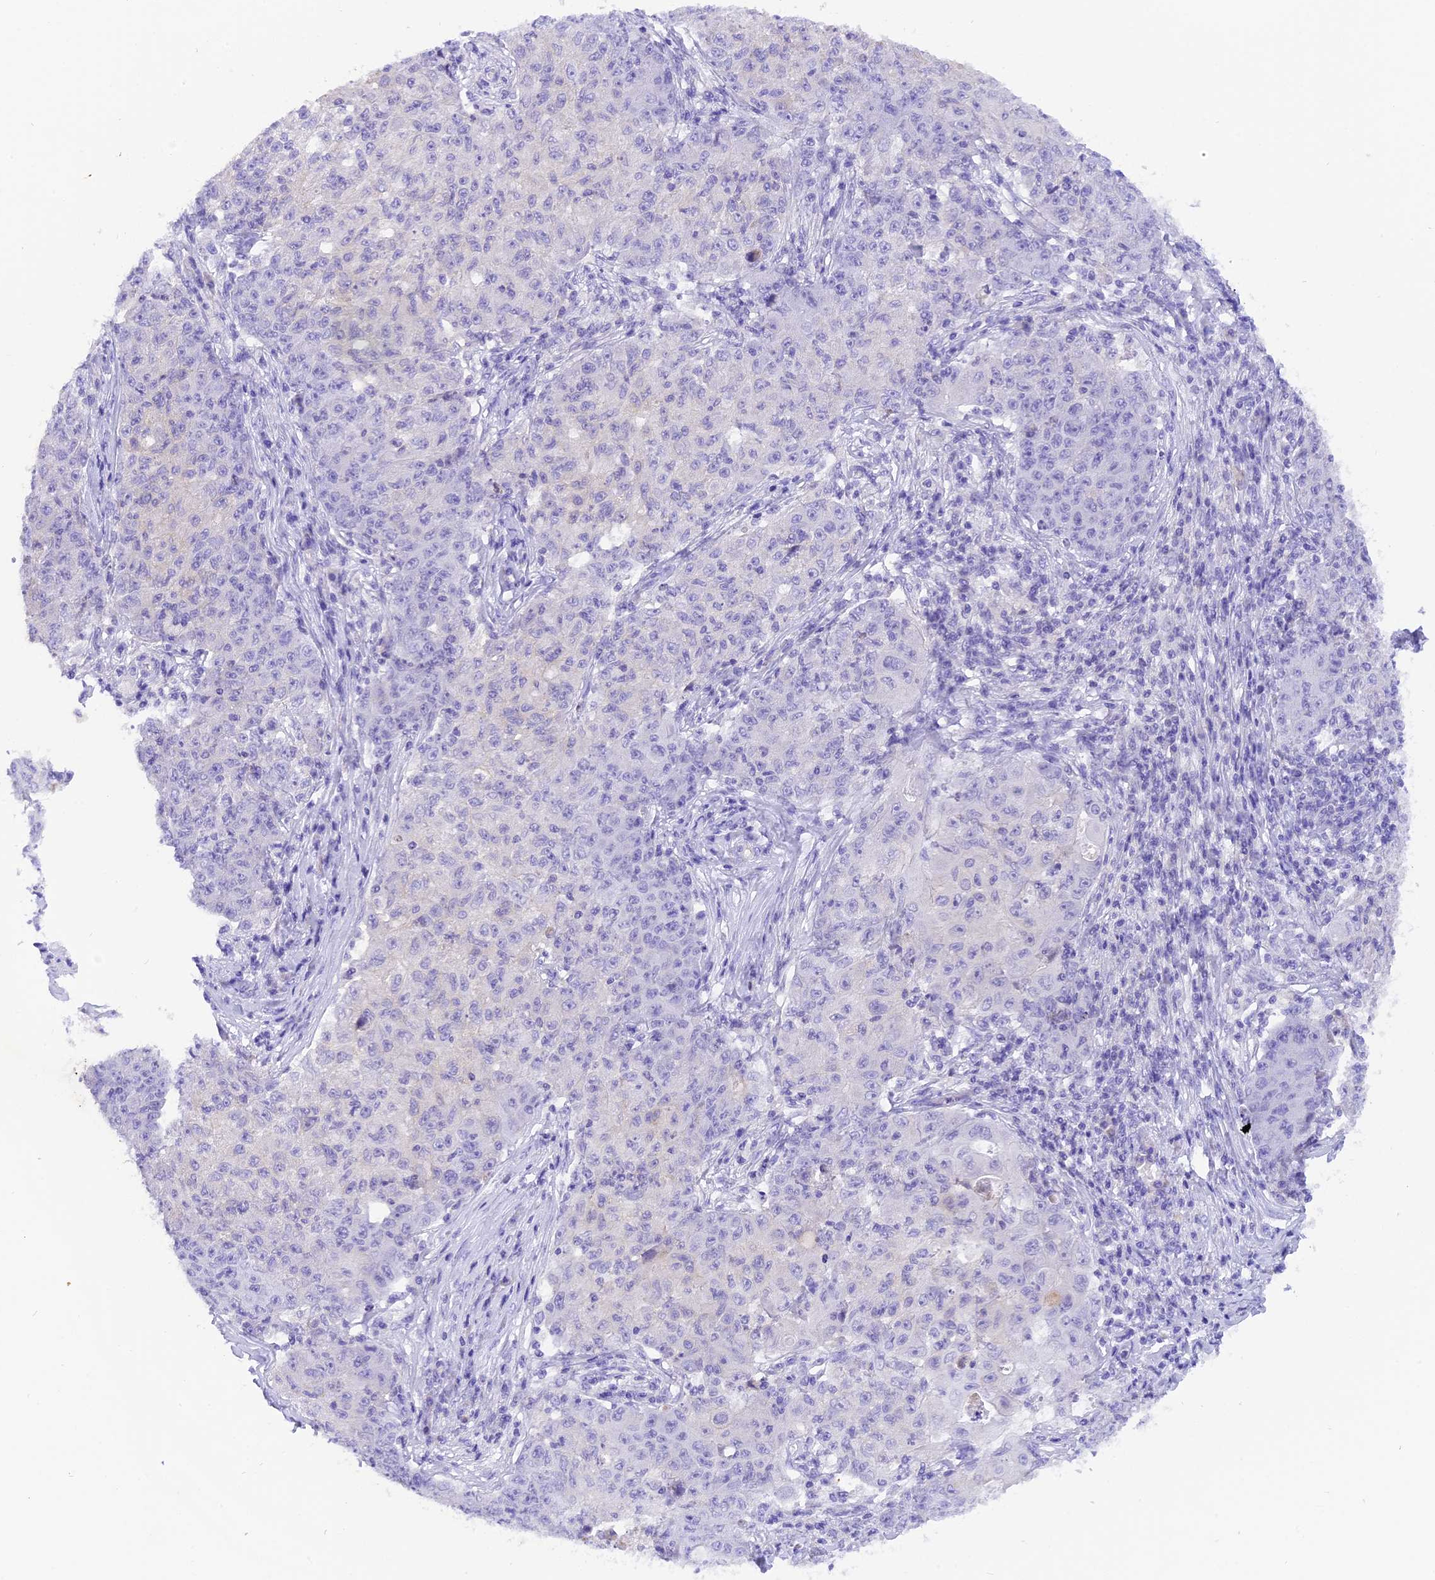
{"staining": {"intensity": "negative", "quantity": "none", "location": "none"}, "tissue": "ovarian cancer", "cell_type": "Tumor cells", "image_type": "cancer", "snomed": [{"axis": "morphology", "description": "Carcinoma, endometroid"}, {"axis": "topography", "description": "Ovary"}], "caption": "High power microscopy photomicrograph of an immunohistochemistry (IHC) image of ovarian cancer, revealing no significant expression in tumor cells.", "gene": "COL6A5", "patient": {"sex": "female", "age": 42}}